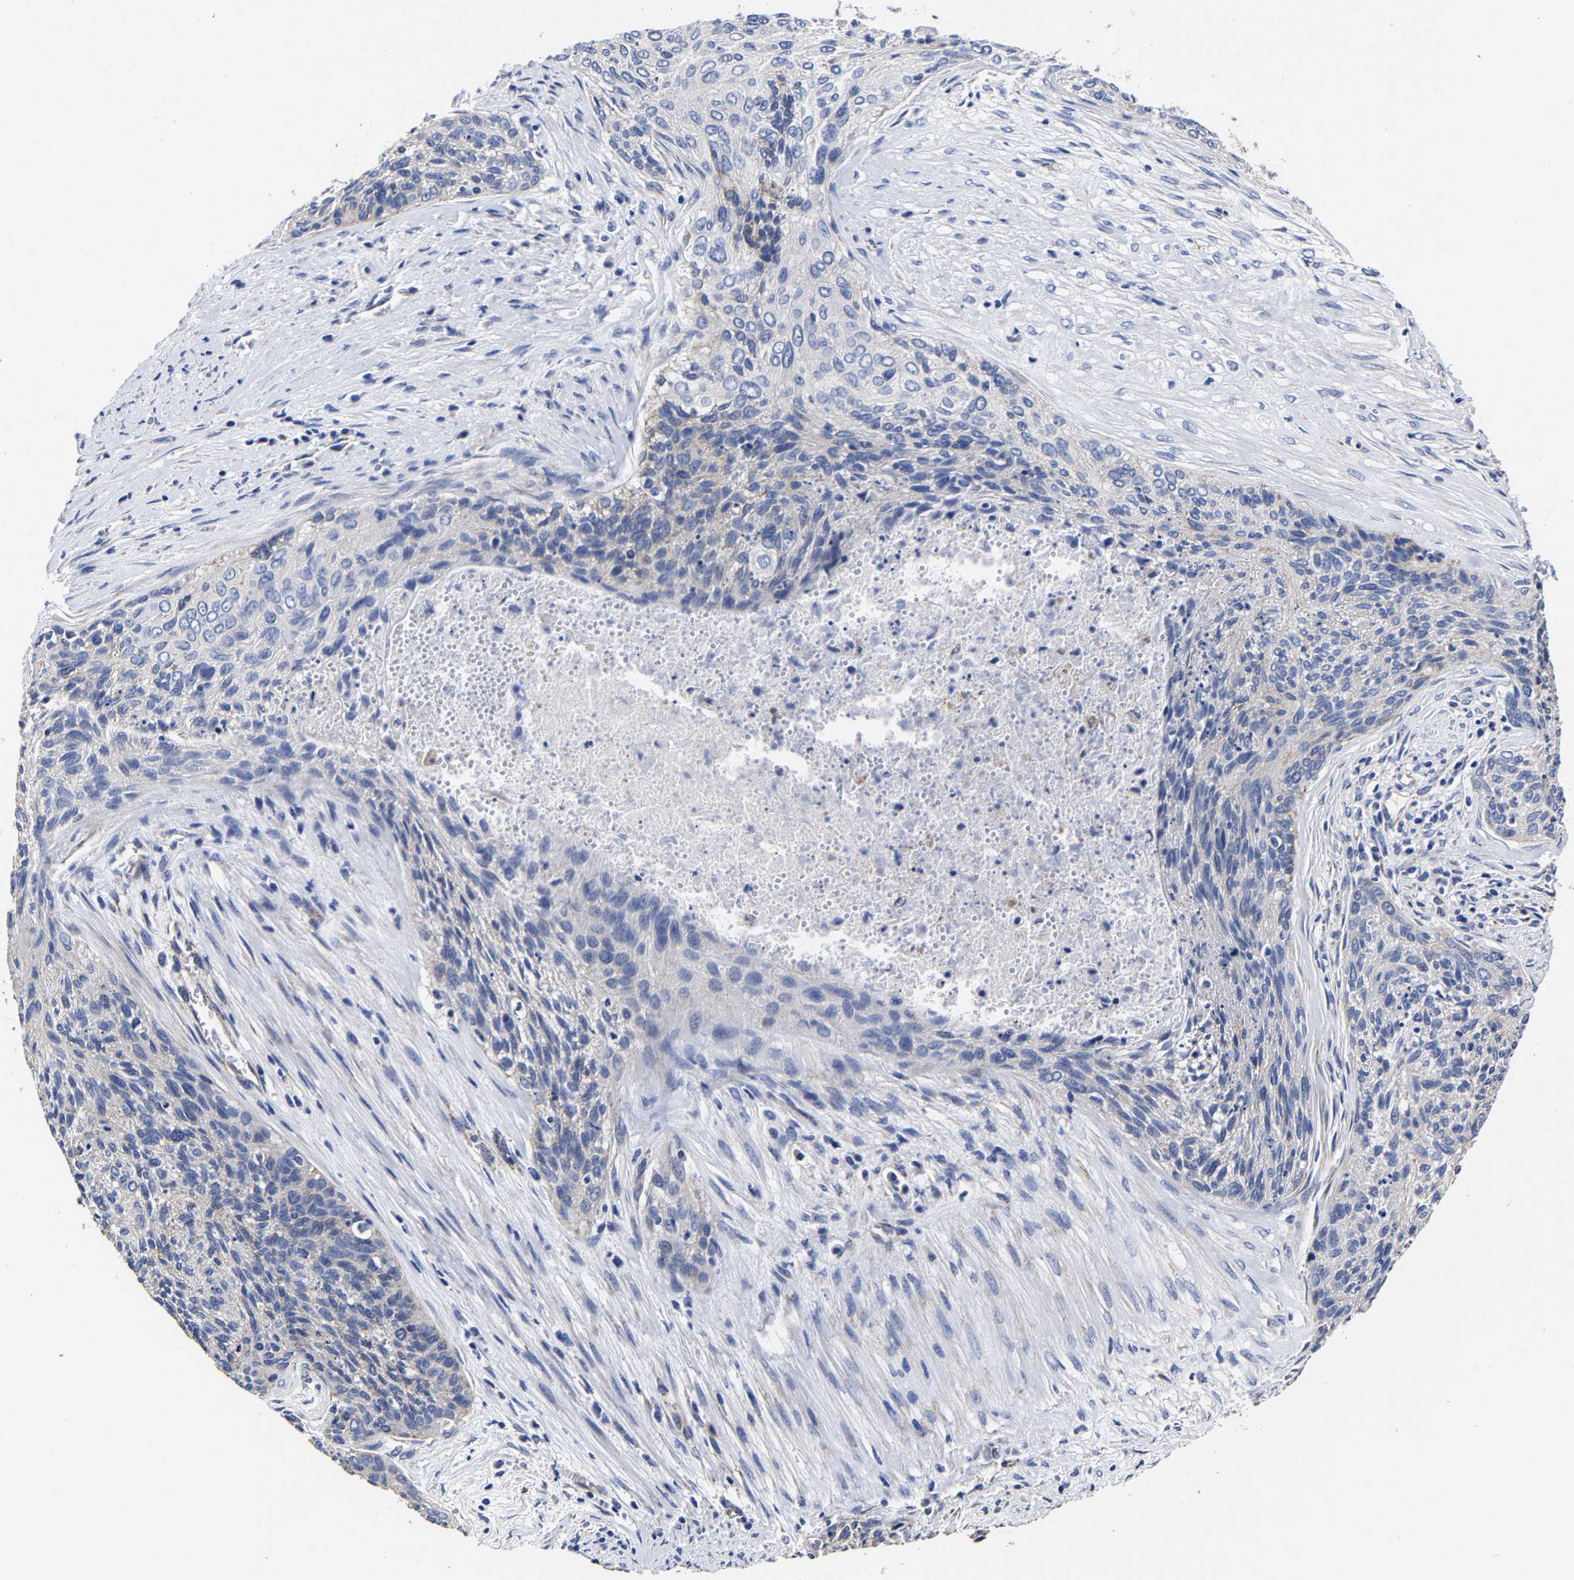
{"staining": {"intensity": "negative", "quantity": "none", "location": "none"}, "tissue": "cervical cancer", "cell_type": "Tumor cells", "image_type": "cancer", "snomed": [{"axis": "morphology", "description": "Squamous cell carcinoma, NOS"}, {"axis": "topography", "description": "Cervix"}], "caption": "A micrograph of human squamous cell carcinoma (cervical) is negative for staining in tumor cells.", "gene": "AASS", "patient": {"sex": "female", "age": 55}}